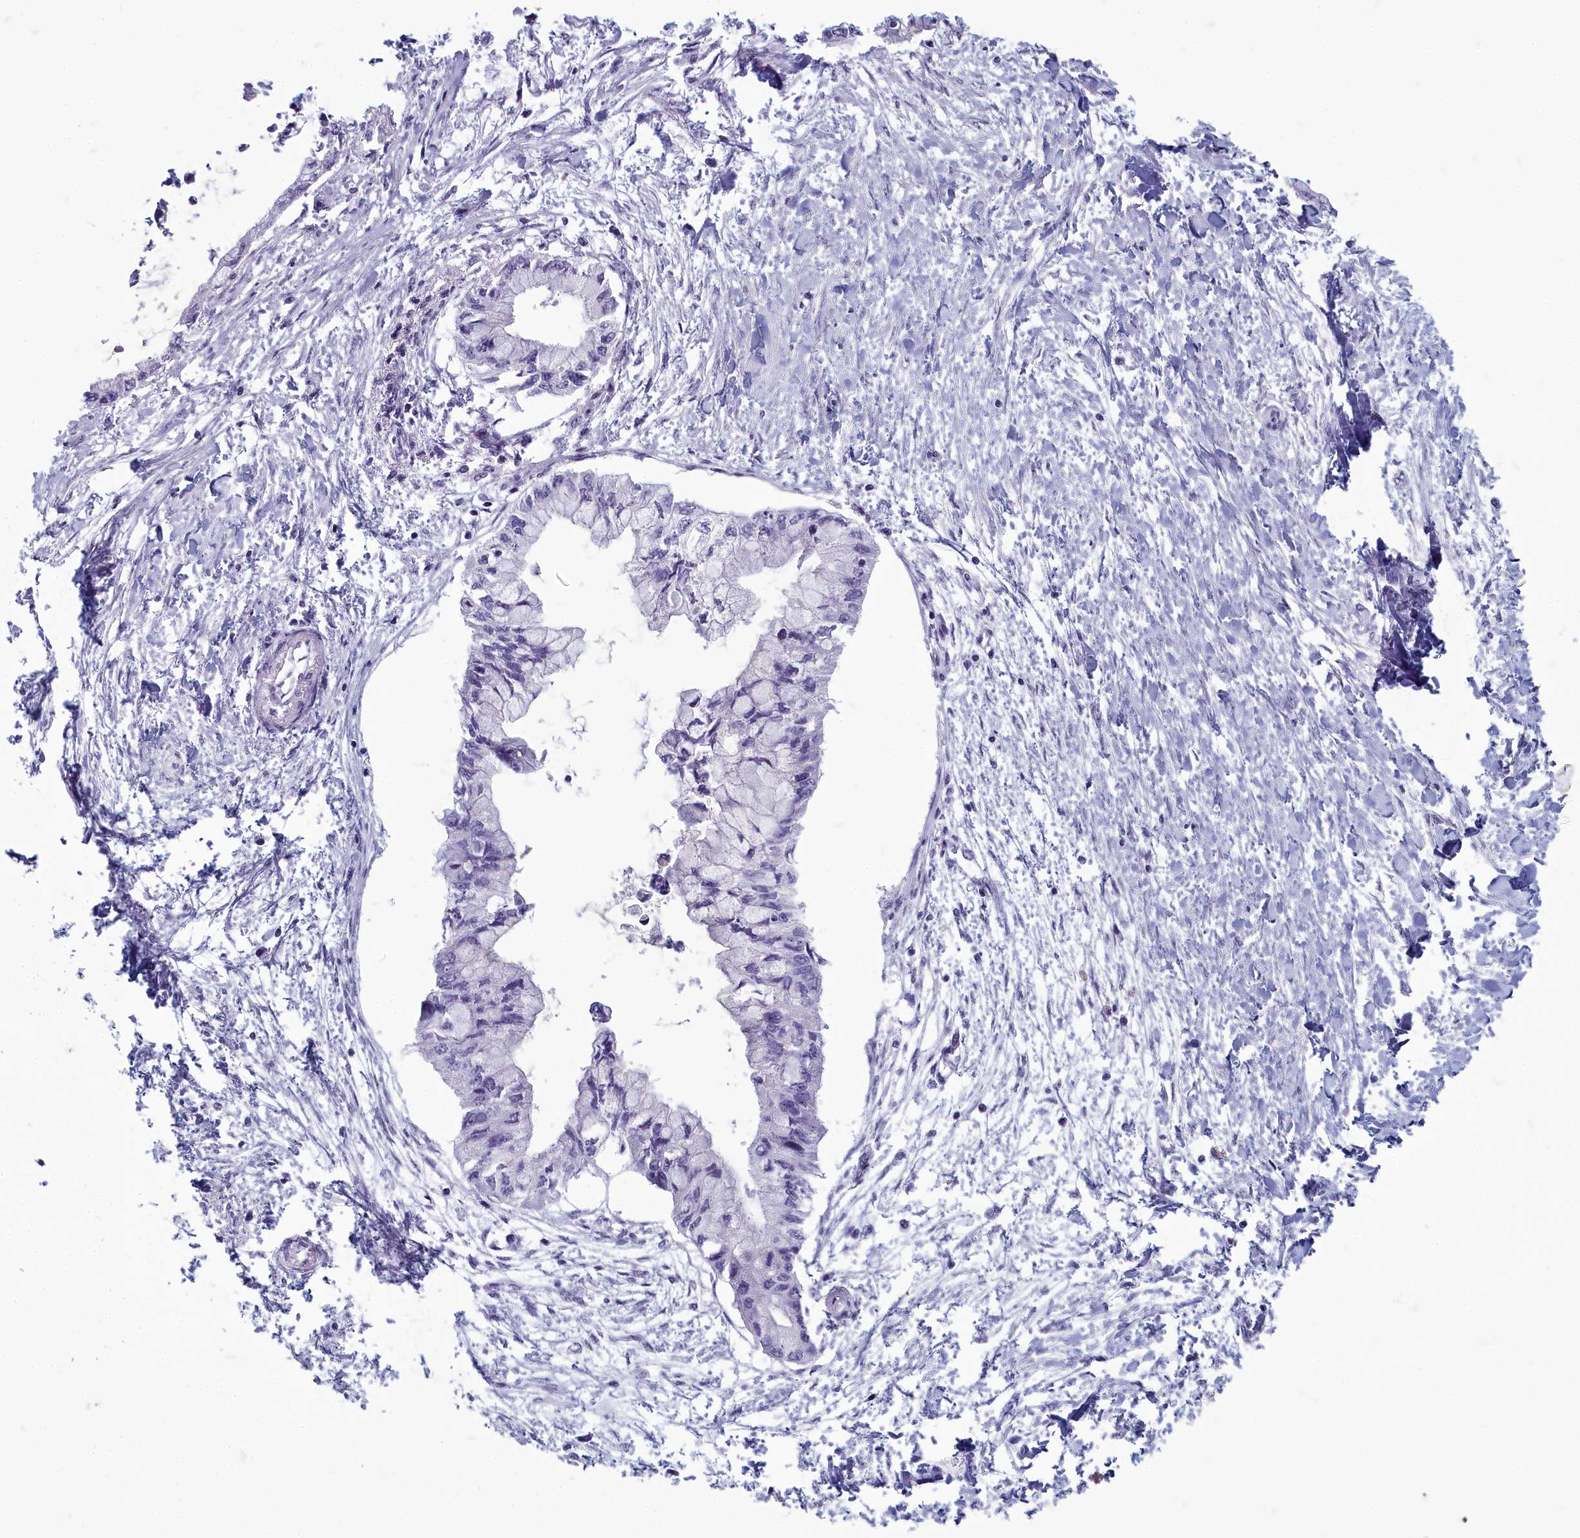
{"staining": {"intensity": "negative", "quantity": "none", "location": "none"}, "tissue": "pancreatic cancer", "cell_type": "Tumor cells", "image_type": "cancer", "snomed": [{"axis": "morphology", "description": "Adenocarcinoma, NOS"}, {"axis": "topography", "description": "Pancreas"}], "caption": "Micrograph shows no significant protein staining in tumor cells of pancreatic adenocarcinoma.", "gene": "INSYN2A", "patient": {"sex": "male", "age": 48}}